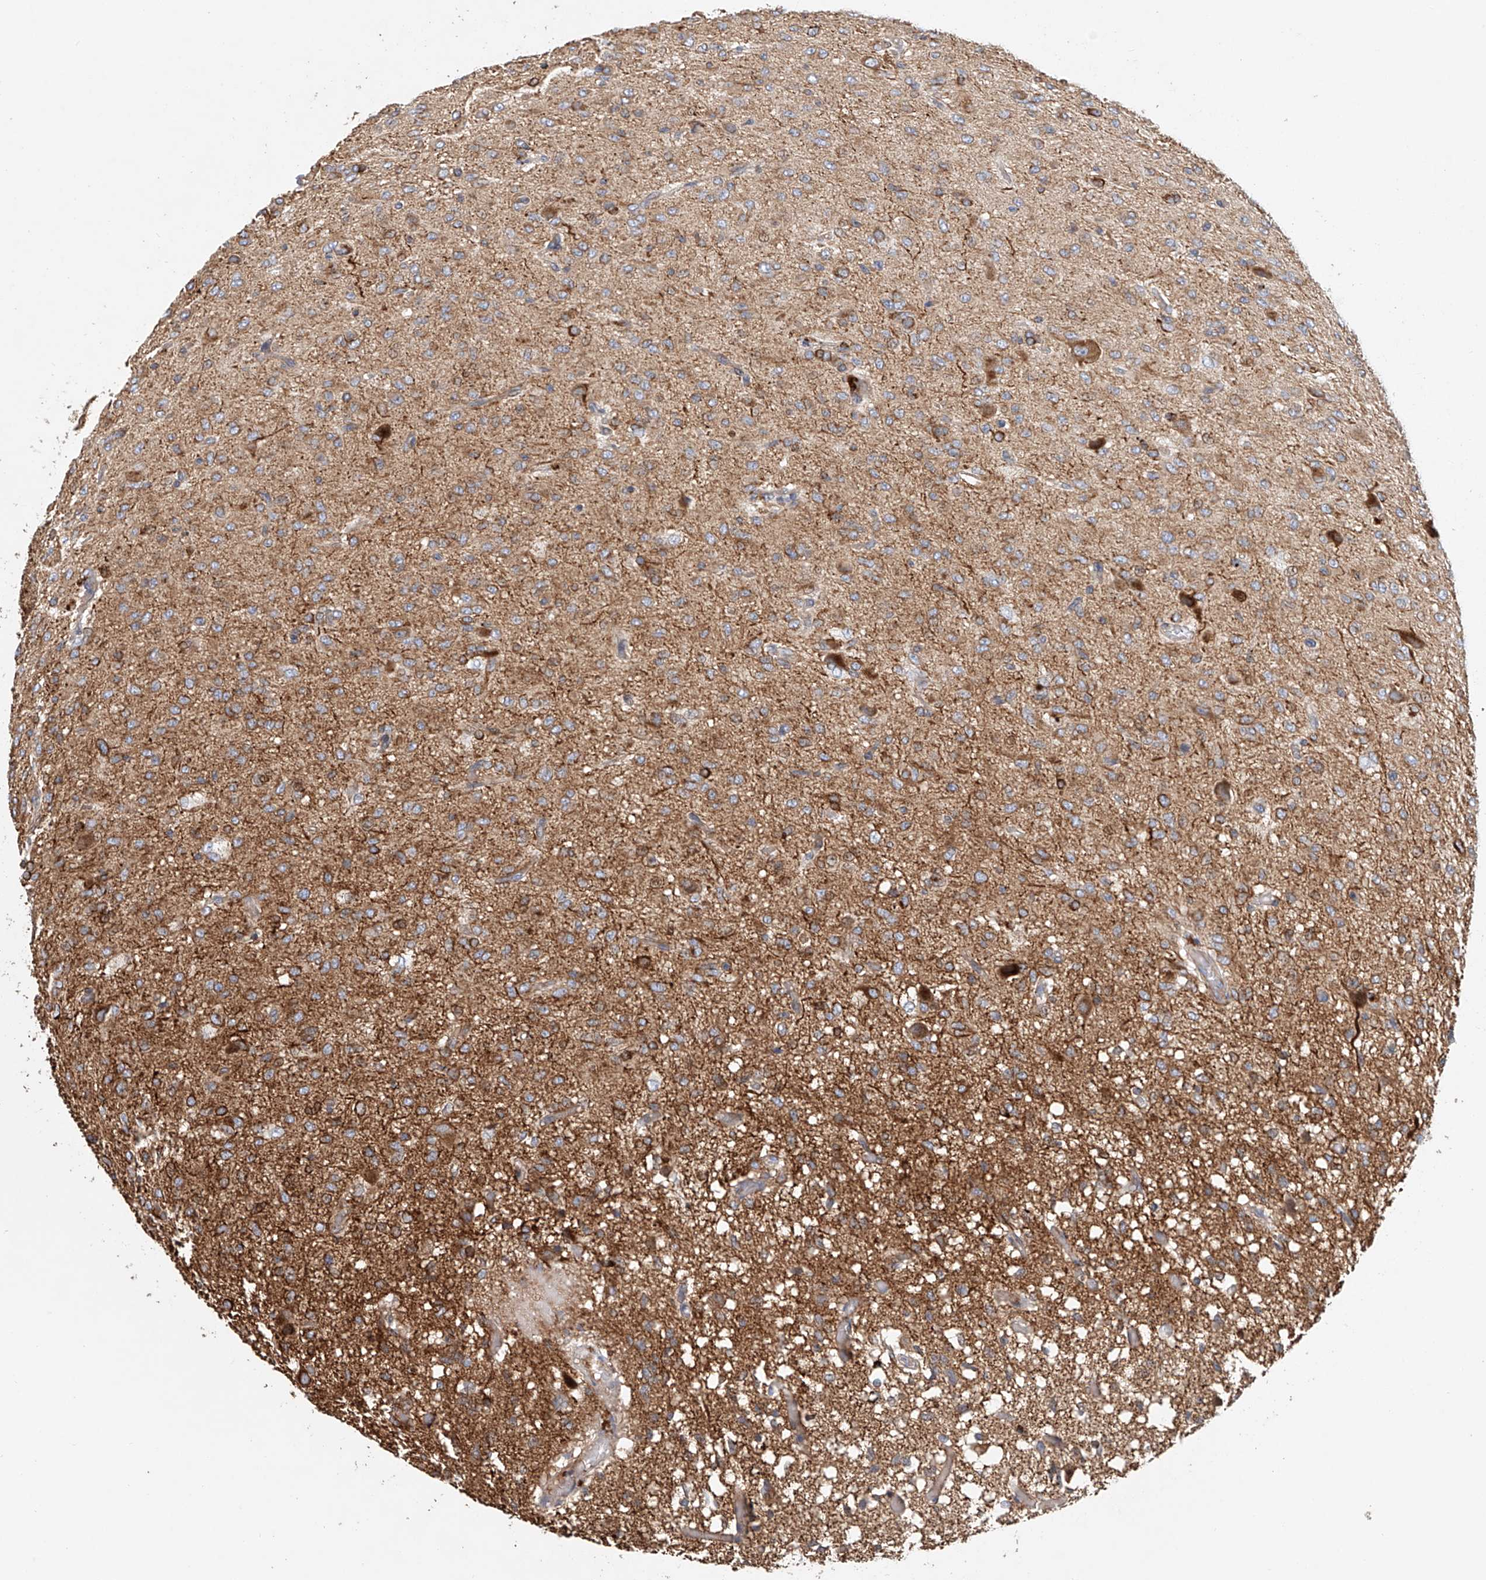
{"staining": {"intensity": "moderate", "quantity": "25%-75%", "location": "cytoplasmic/membranous"}, "tissue": "glioma", "cell_type": "Tumor cells", "image_type": "cancer", "snomed": [{"axis": "morphology", "description": "Glioma, malignant, High grade"}, {"axis": "topography", "description": "Brain"}], "caption": "Immunohistochemical staining of human malignant high-grade glioma reveals moderate cytoplasmic/membranous protein staining in approximately 25%-75% of tumor cells. Ihc stains the protein in brown and the nuclei are stained blue.", "gene": "HGSNAT", "patient": {"sex": "female", "age": 59}}